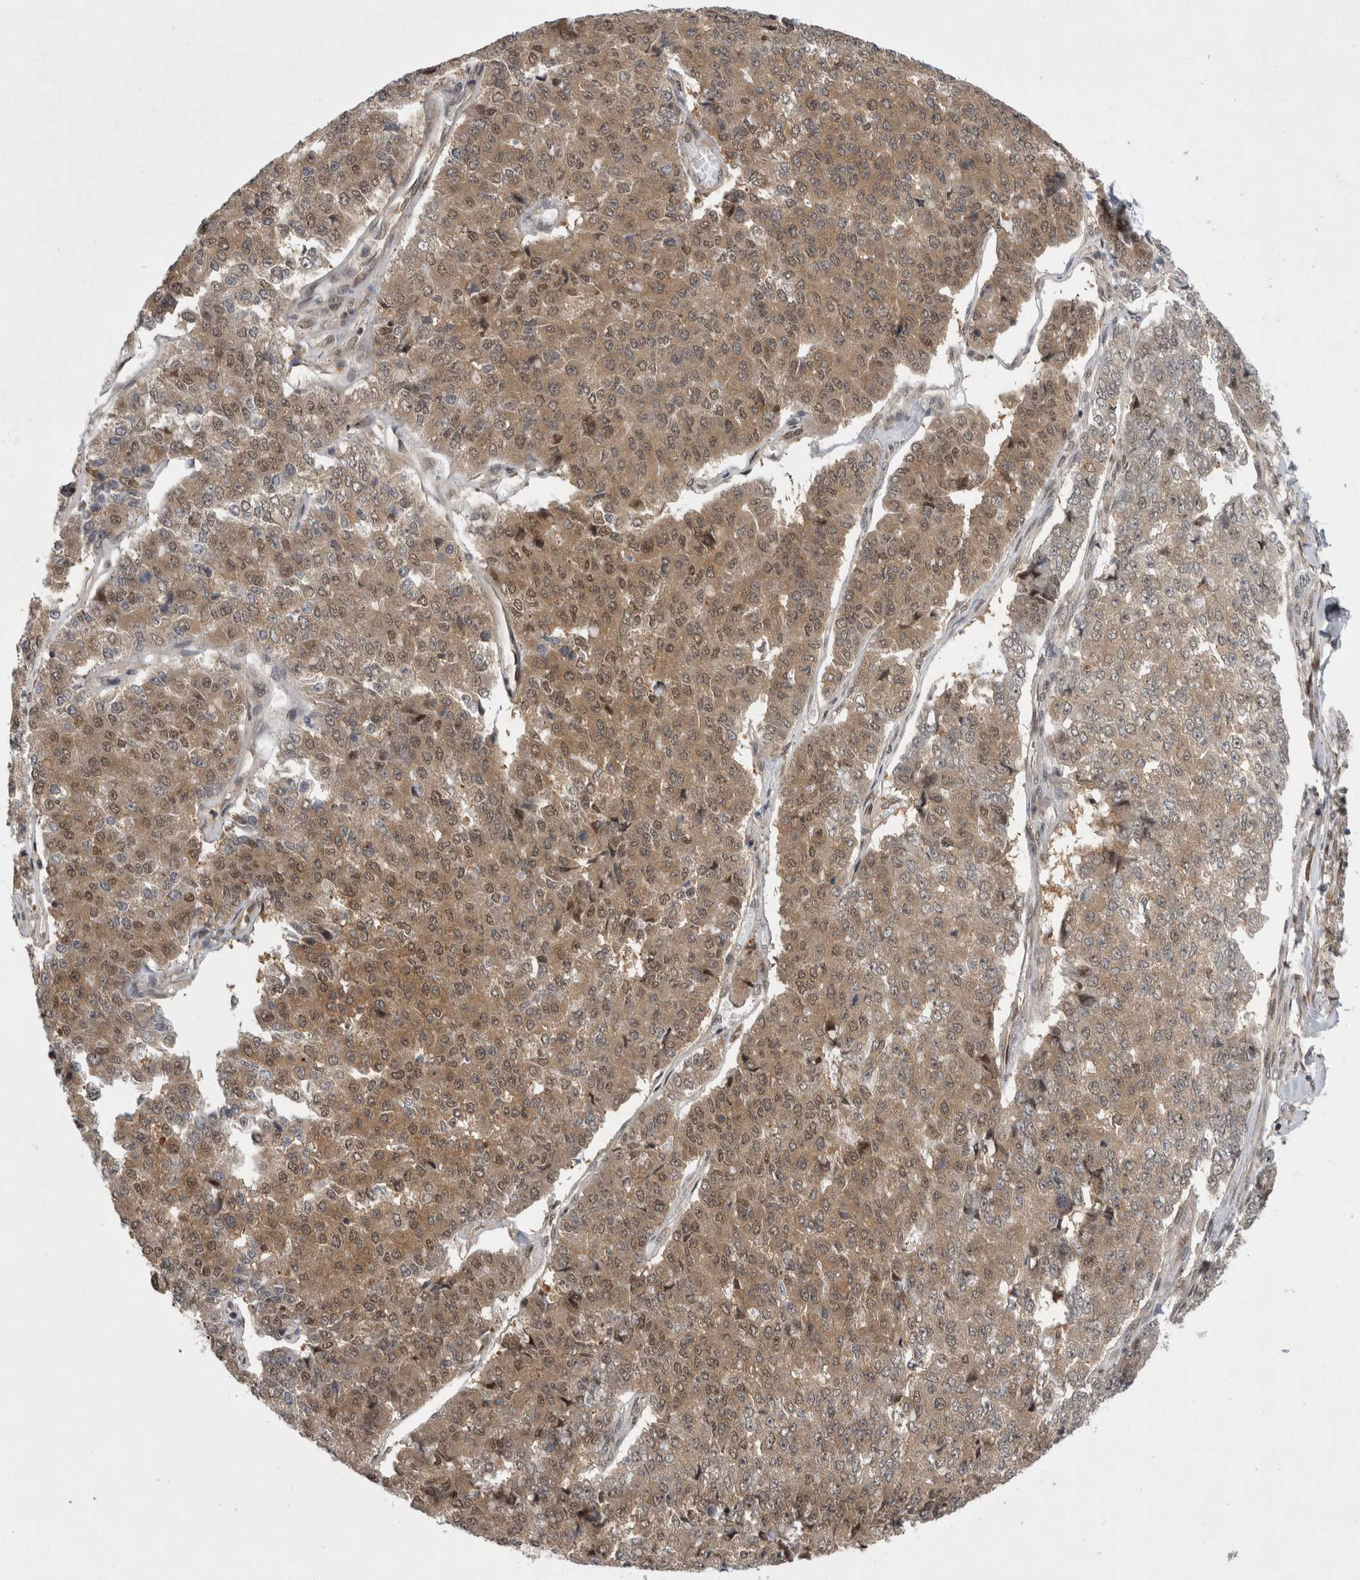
{"staining": {"intensity": "moderate", "quantity": ">75%", "location": "cytoplasmic/membranous,nuclear"}, "tissue": "pancreatic cancer", "cell_type": "Tumor cells", "image_type": "cancer", "snomed": [{"axis": "morphology", "description": "Adenocarcinoma, NOS"}, {"axis": "topography", "description": "Pancreas"}], "caption": "This micrograph exhibits pancreatic cancer (adenocarcinoma) stained with immunohistochemistry (IHC) to label a protein in brown. The cytoplasmic/membranous and nuclear of tumor cells show moderate positivity for the protein. Nuclei are counter-stained blue.", "gene": "PSMB2", "patient": {"sex": "male", "age": 50}}